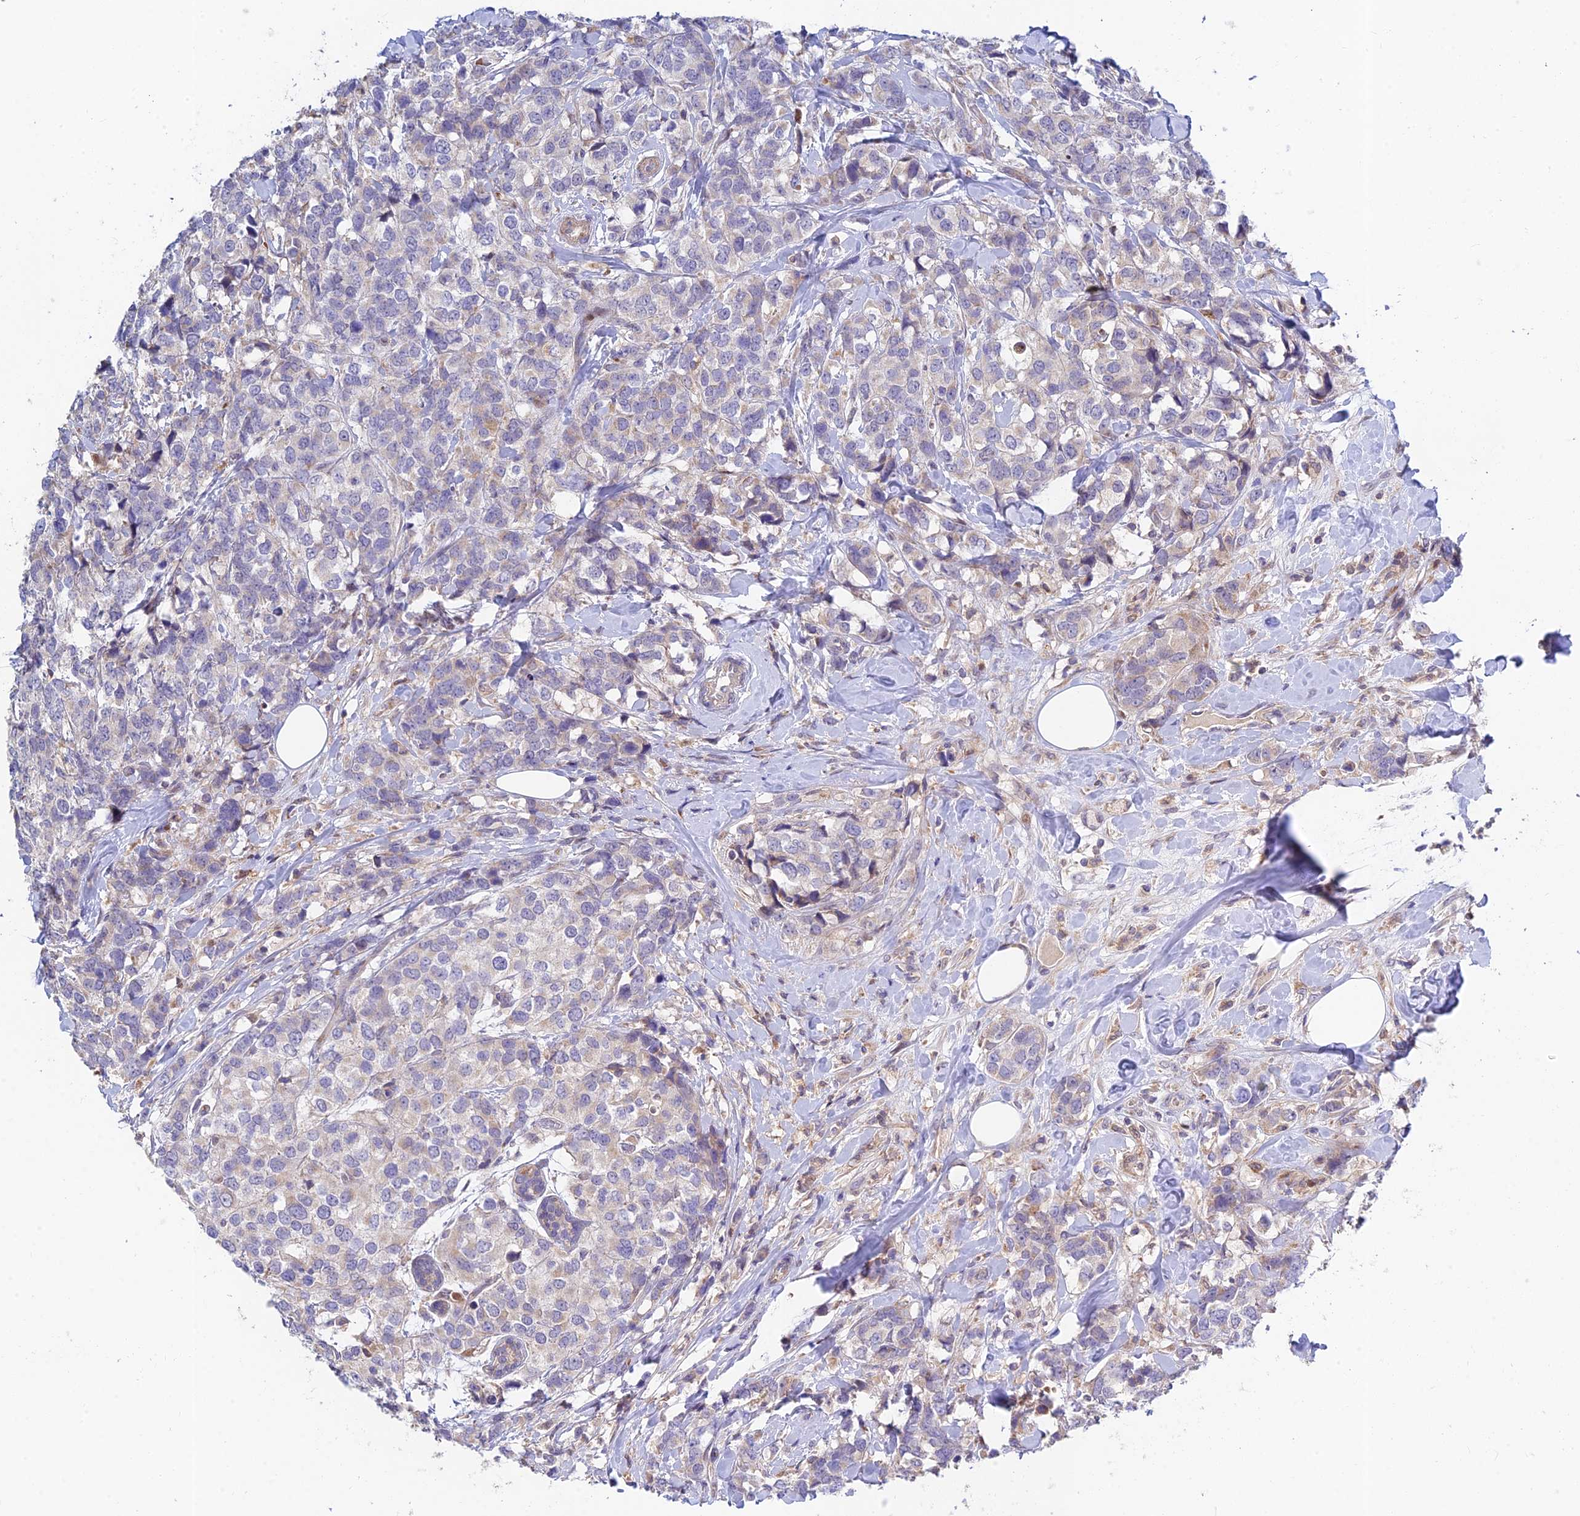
{"staining": {"intensity": "negative", "quantity": "none", "location": "none"}, "tissue": "breast cancer", "cell_type": "Tumor cells", "image_type": "cancer", "snomed": [{"axis": "morphology", "description": "Lobular carcinoma"}, {"axis": "topography", "description": "Breast"}], "caption": "An image of breast cancer stained for a protein demonstrates no brown staining in tumor cells.", "gene": "FUOM", "patient": {"sex": "female", "age": 59}}